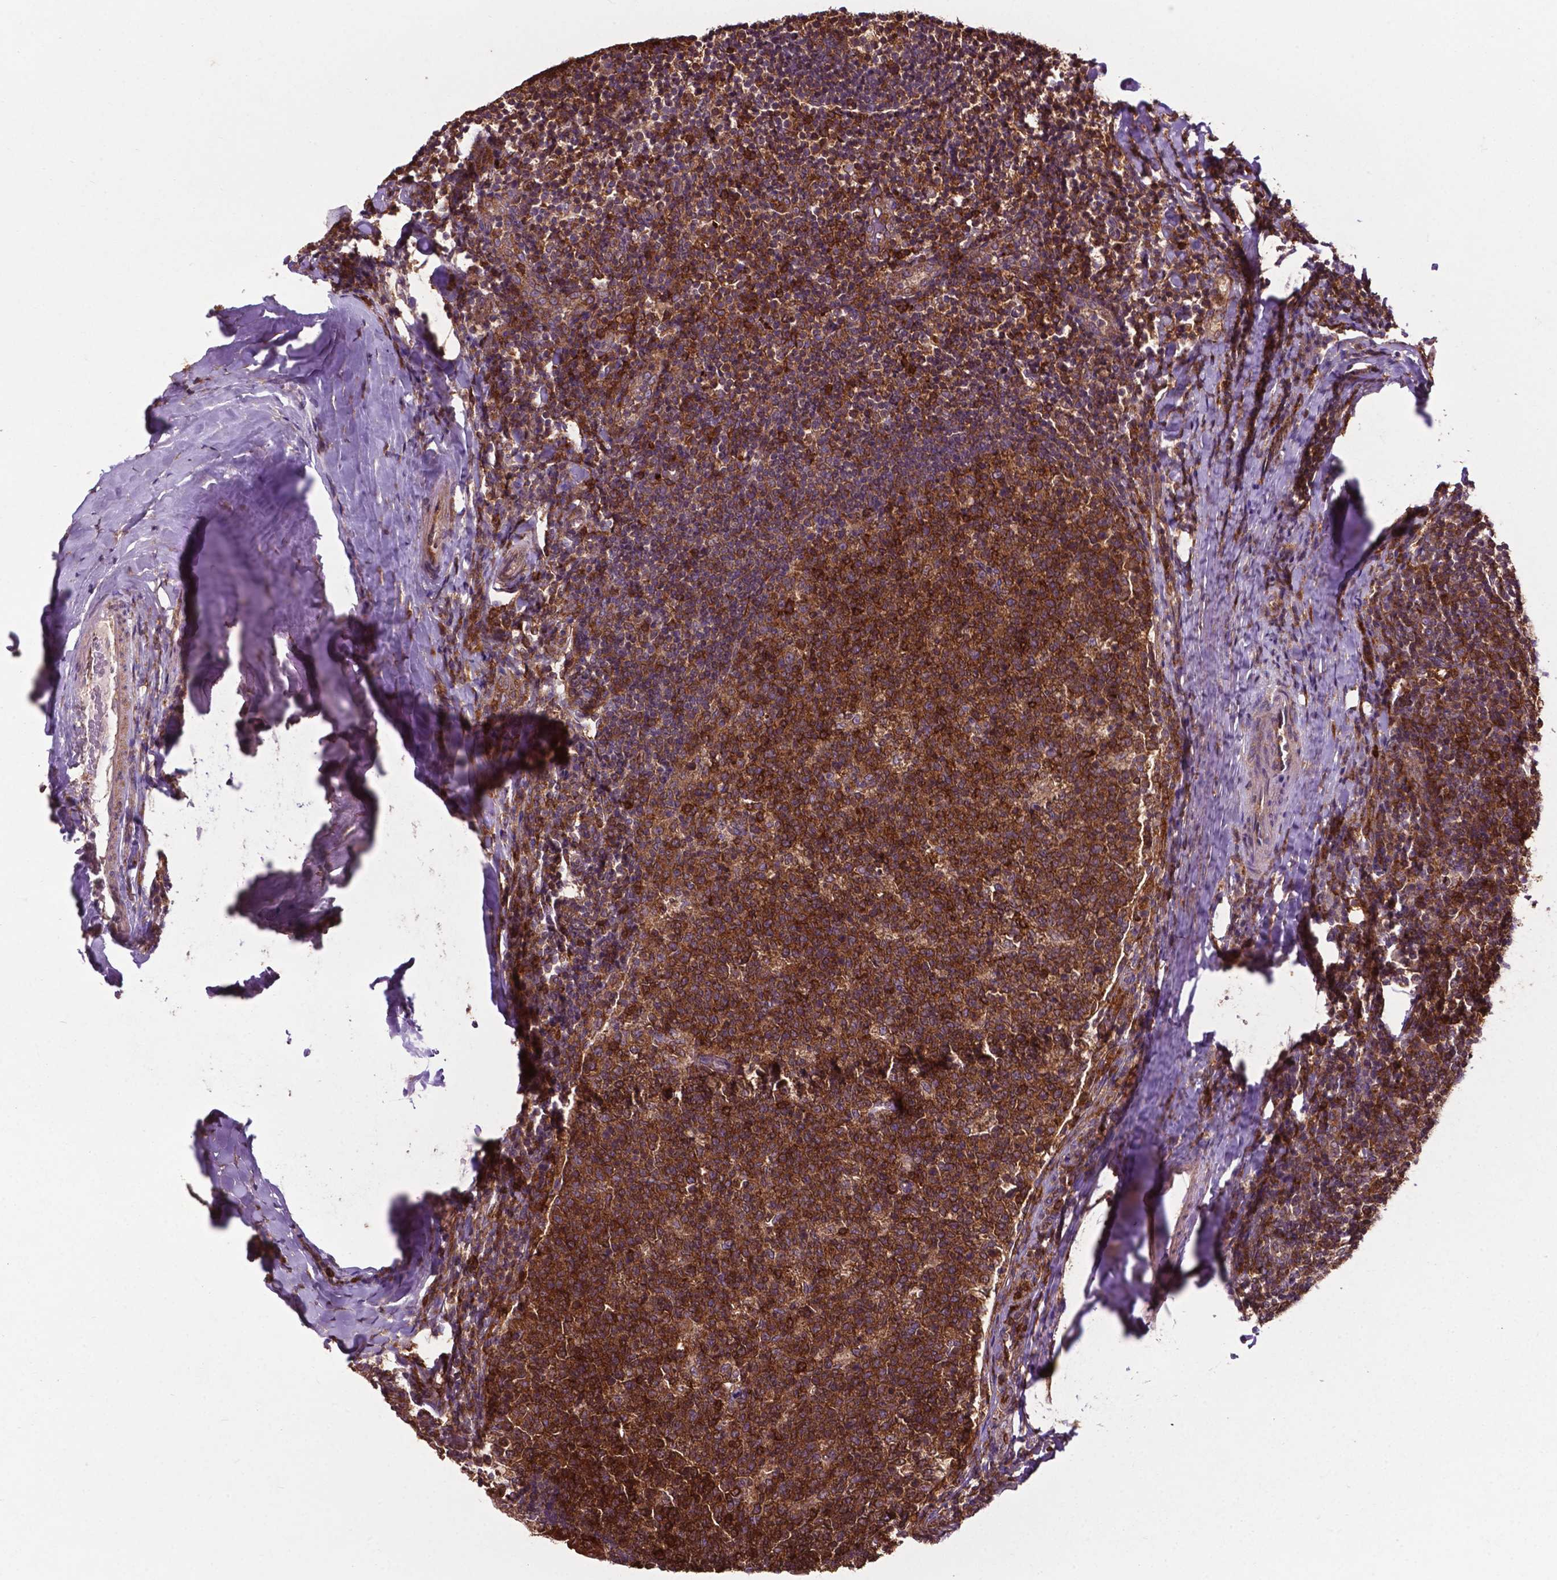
{"staining": {"intensity": "strong", "quantity": ">75%", "location": "cytoplasmic/membranous"}, "tissue": "tonsil", "cell_type": "Germinal center cells", "image_type": "normal", "snomed": [{"axis": "morphology", "description": "Normal tissue, NOS"}, {"axis": "topography", "description": "Tonsil"}], "caption": "Tonsil was stained to show a protein in brown. There is high levels of strong cytoplasmic/membranous positivity in approximately >75% of germinal center cells. Nuclei are stained in blue.", "gene": "SMAD3", "patient": {"sex": "female", "age": 10}}